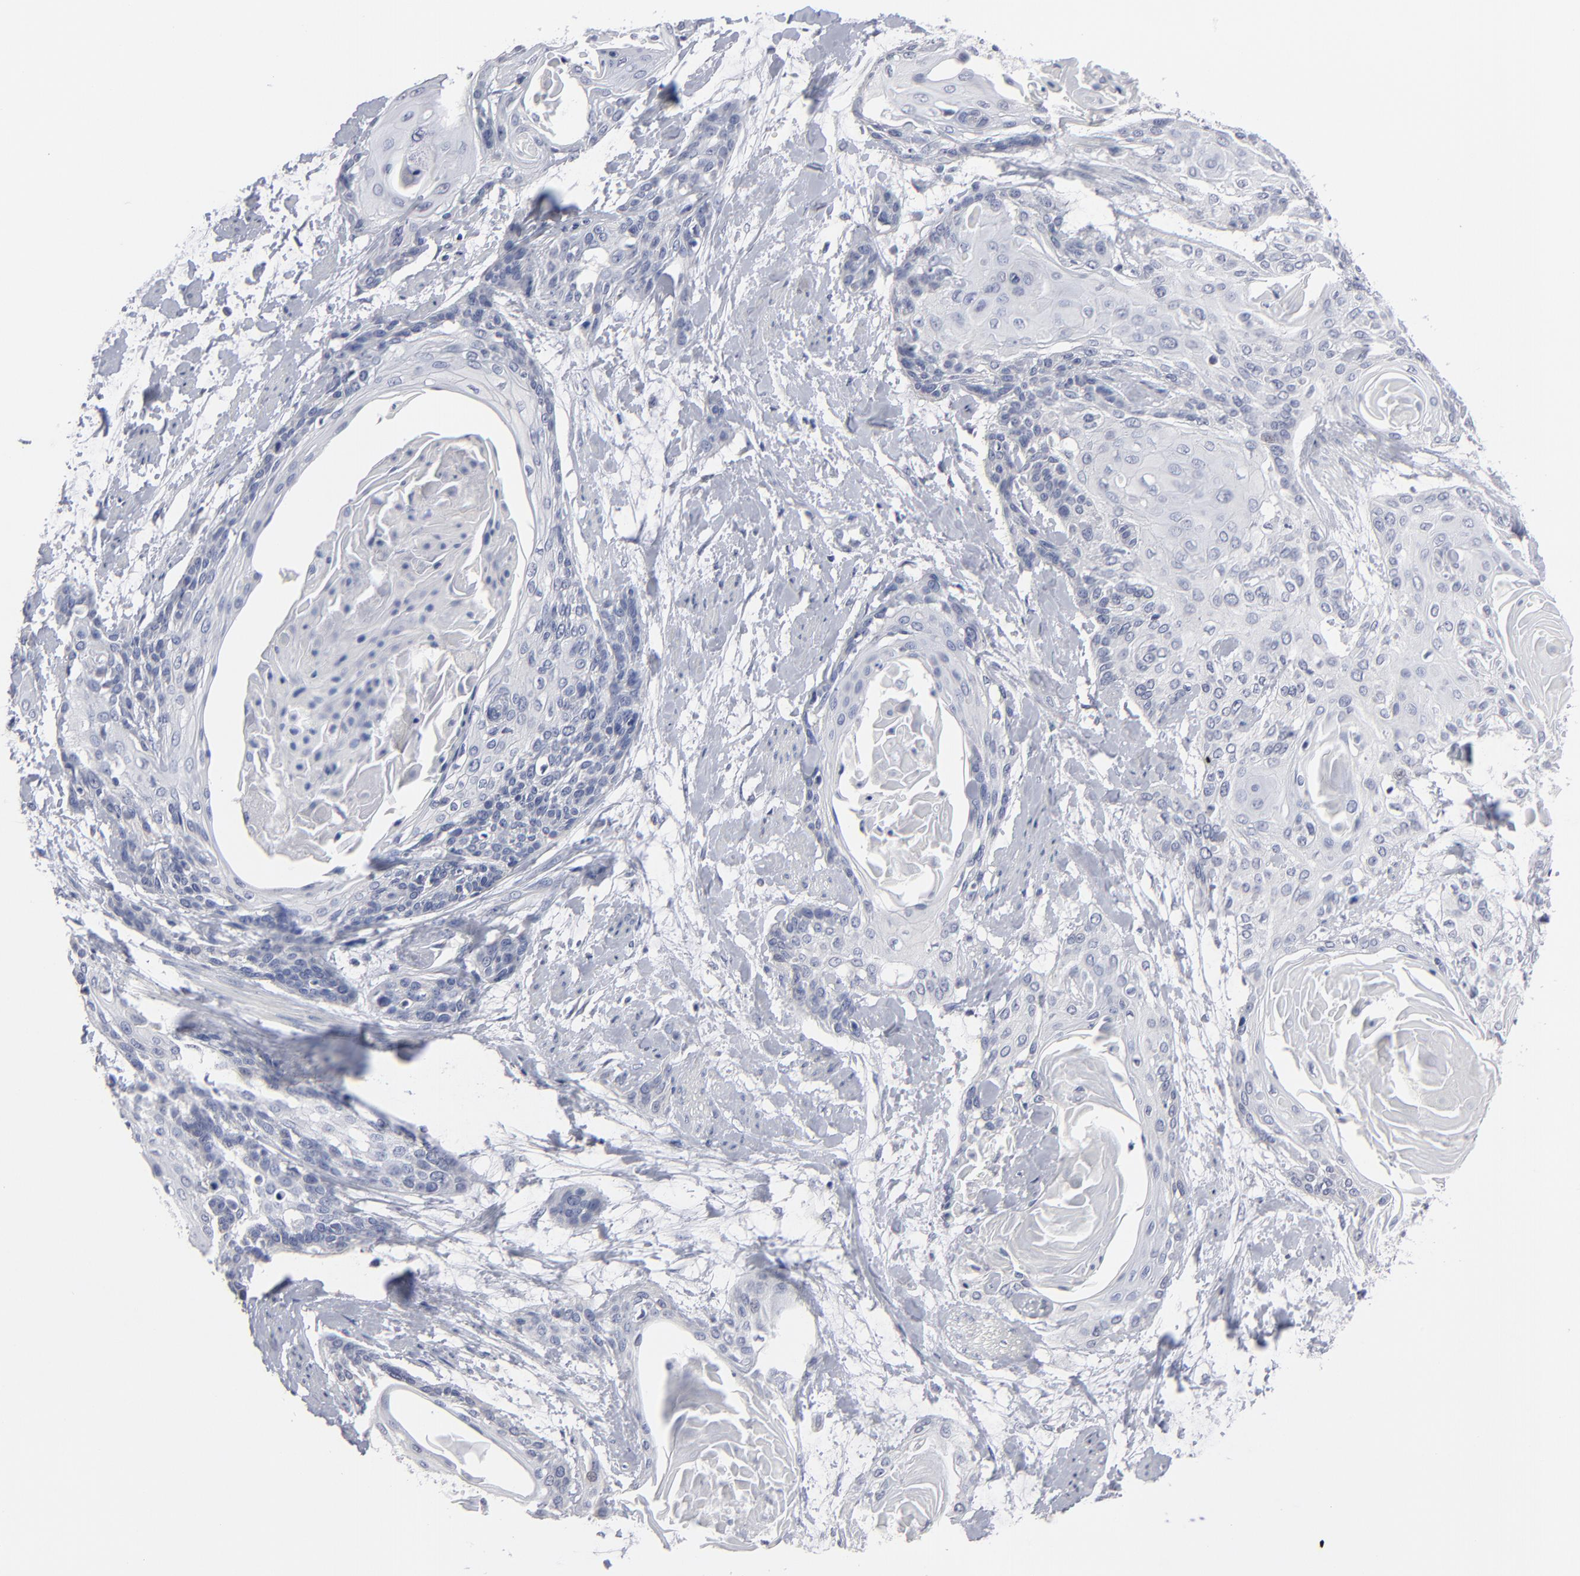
{"staining": {"intensity": "negative", "quantity": "none", "location": "none"}, "tissue": "cervical cancer", "cell_type": "Tumor cells", "image_type": "cancer", "snomed": [{"axis": "morphology", "description": "Squamous cell carcinoma, NOS"}, {"axis": "topography", "description": "Cervix"}], "caption": "An image of human cervical cancer (squamous cell carcinoma) is negative for staining in tumor cells.", "gene": "RPH3A", "patient": {"sex": "female", "age": 57}}